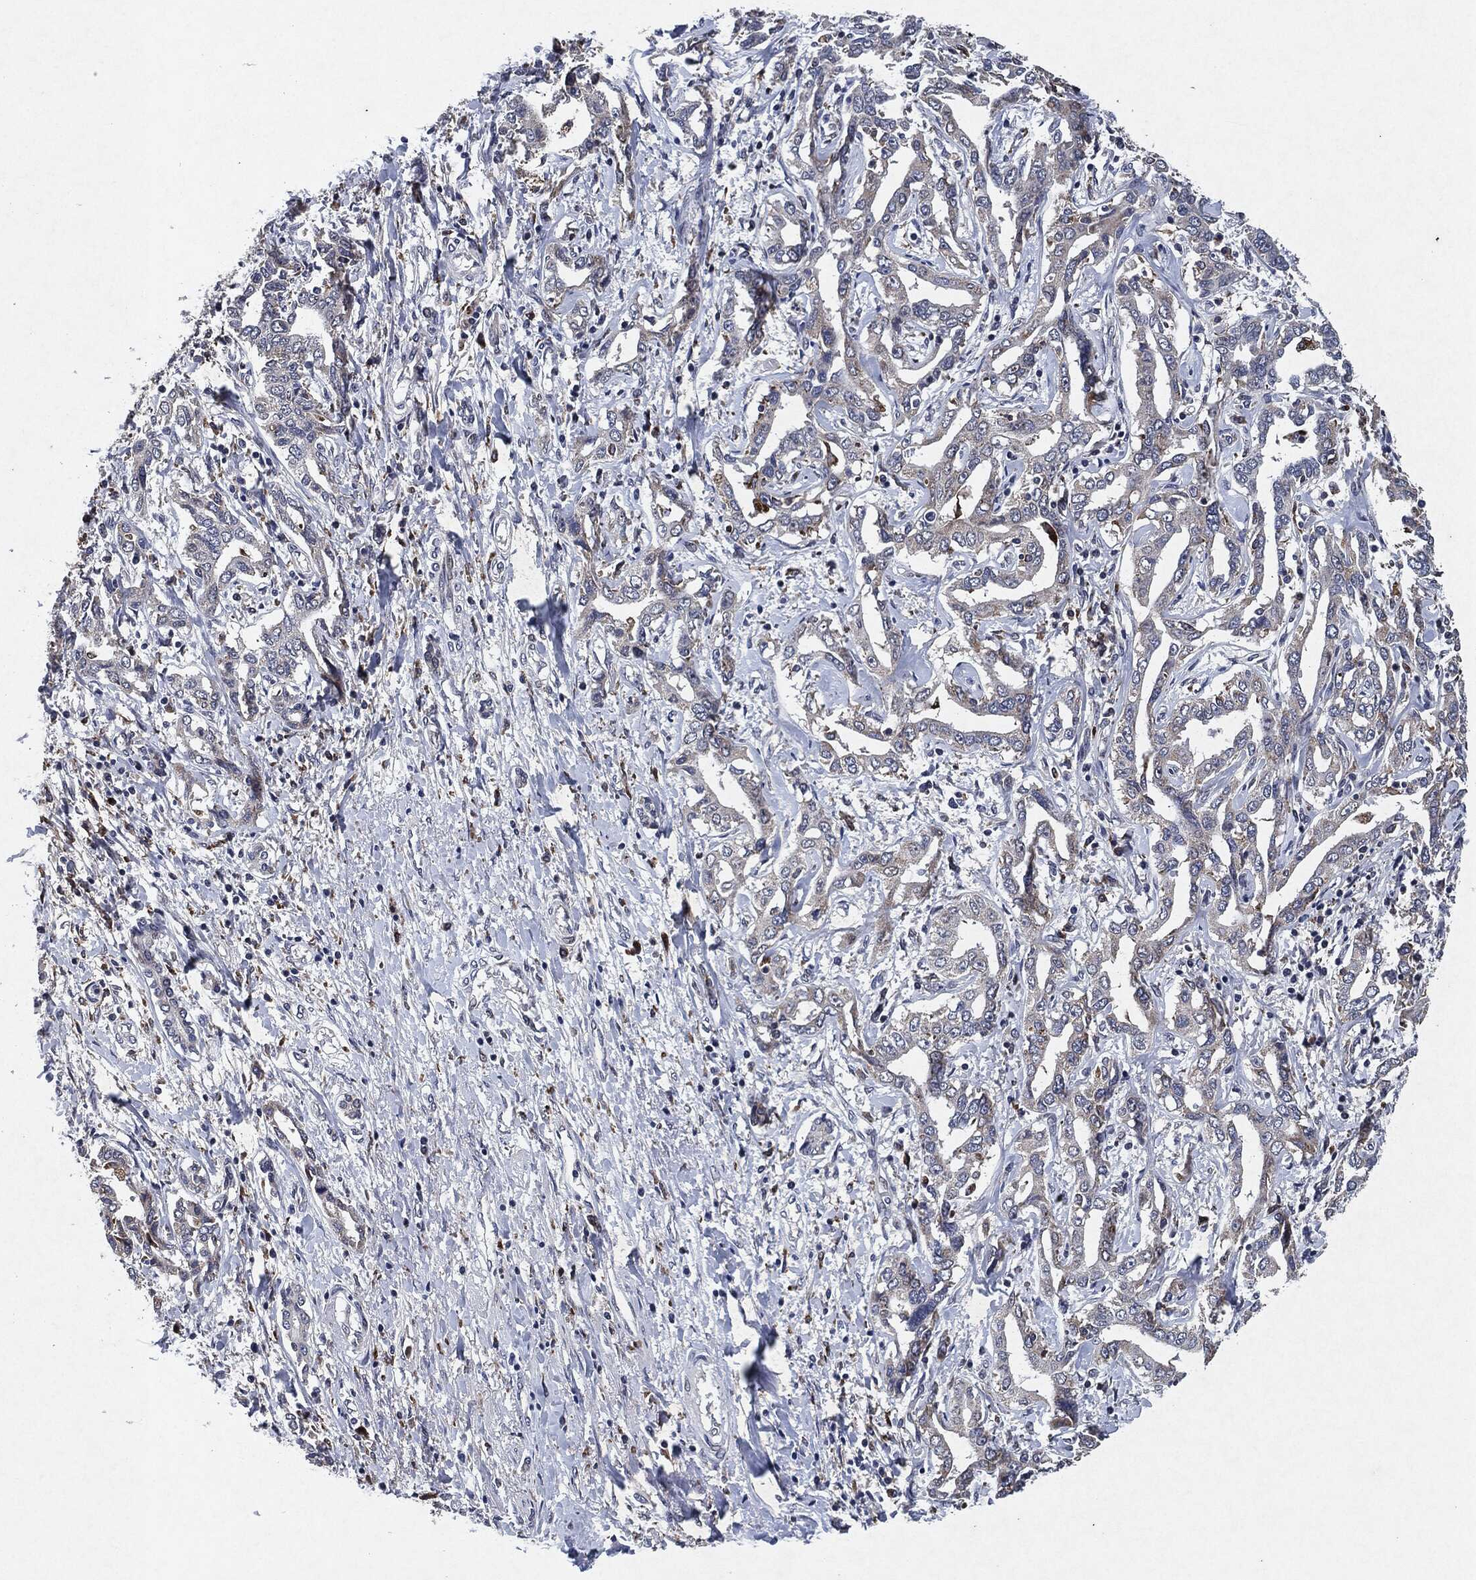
{"staining": {"intensity": "negative", "quantity": "none", "location": "none"}, "tissue": "liver cancer", "cell_type": "Tumor cells", "image_type": "cancer", "snomed": [{"axis": "morphology", "description": "Cholangiocarcinoma"}, {"axis": "topography", "description": "Liver"}], "caption": "IHC of cholangiocarcinoma (liver) reveals no positivity in tumor cells.", "gene": "SLC31A2", "patient": {"sex": "male", "age": 59}}